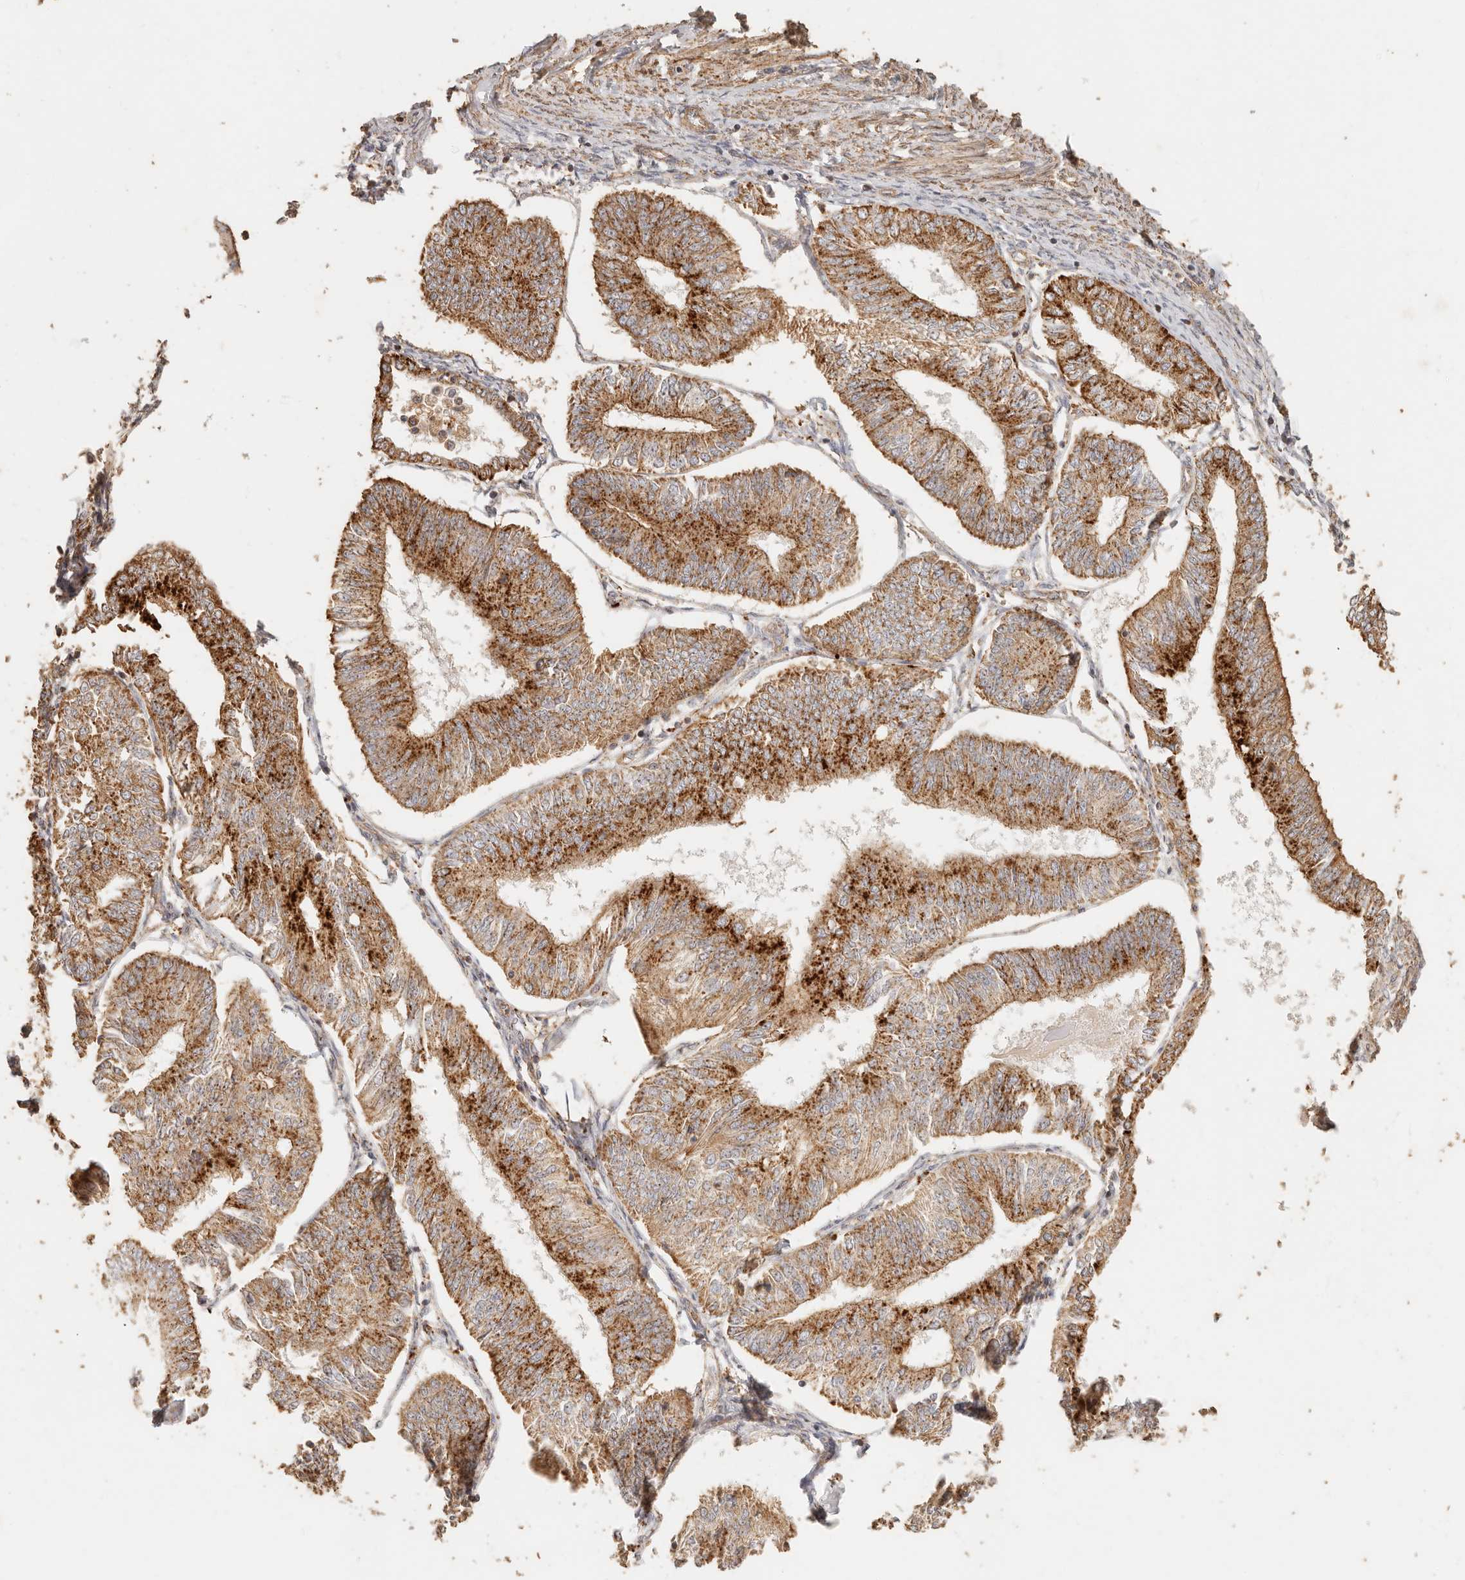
{"staining": {"intensity": "strong", "quantity": ">75%", "location": "cytoplasmic/membranous"}, "tissue": "endometrial cancer", "cell_type": "Tumor cells", "image_type": "cancer", "snomed": [{"axis": "morphology", "description": "Adenocarcinoma, NOS"}, {"axis": "topography", "description": "Endometrium"}], "caption": "Tumor cells show high levels of strong cytoplasmic/membranous staining in approximately >75% of cells in human endometrial adenocarcinoma. The protein is stained brown, and the nuclei are stained in blue (DAB IHC with brightfield microscopy, high magnification).", "gene": "PTPN22", "patient": {"sex": "female", "age": 58}}